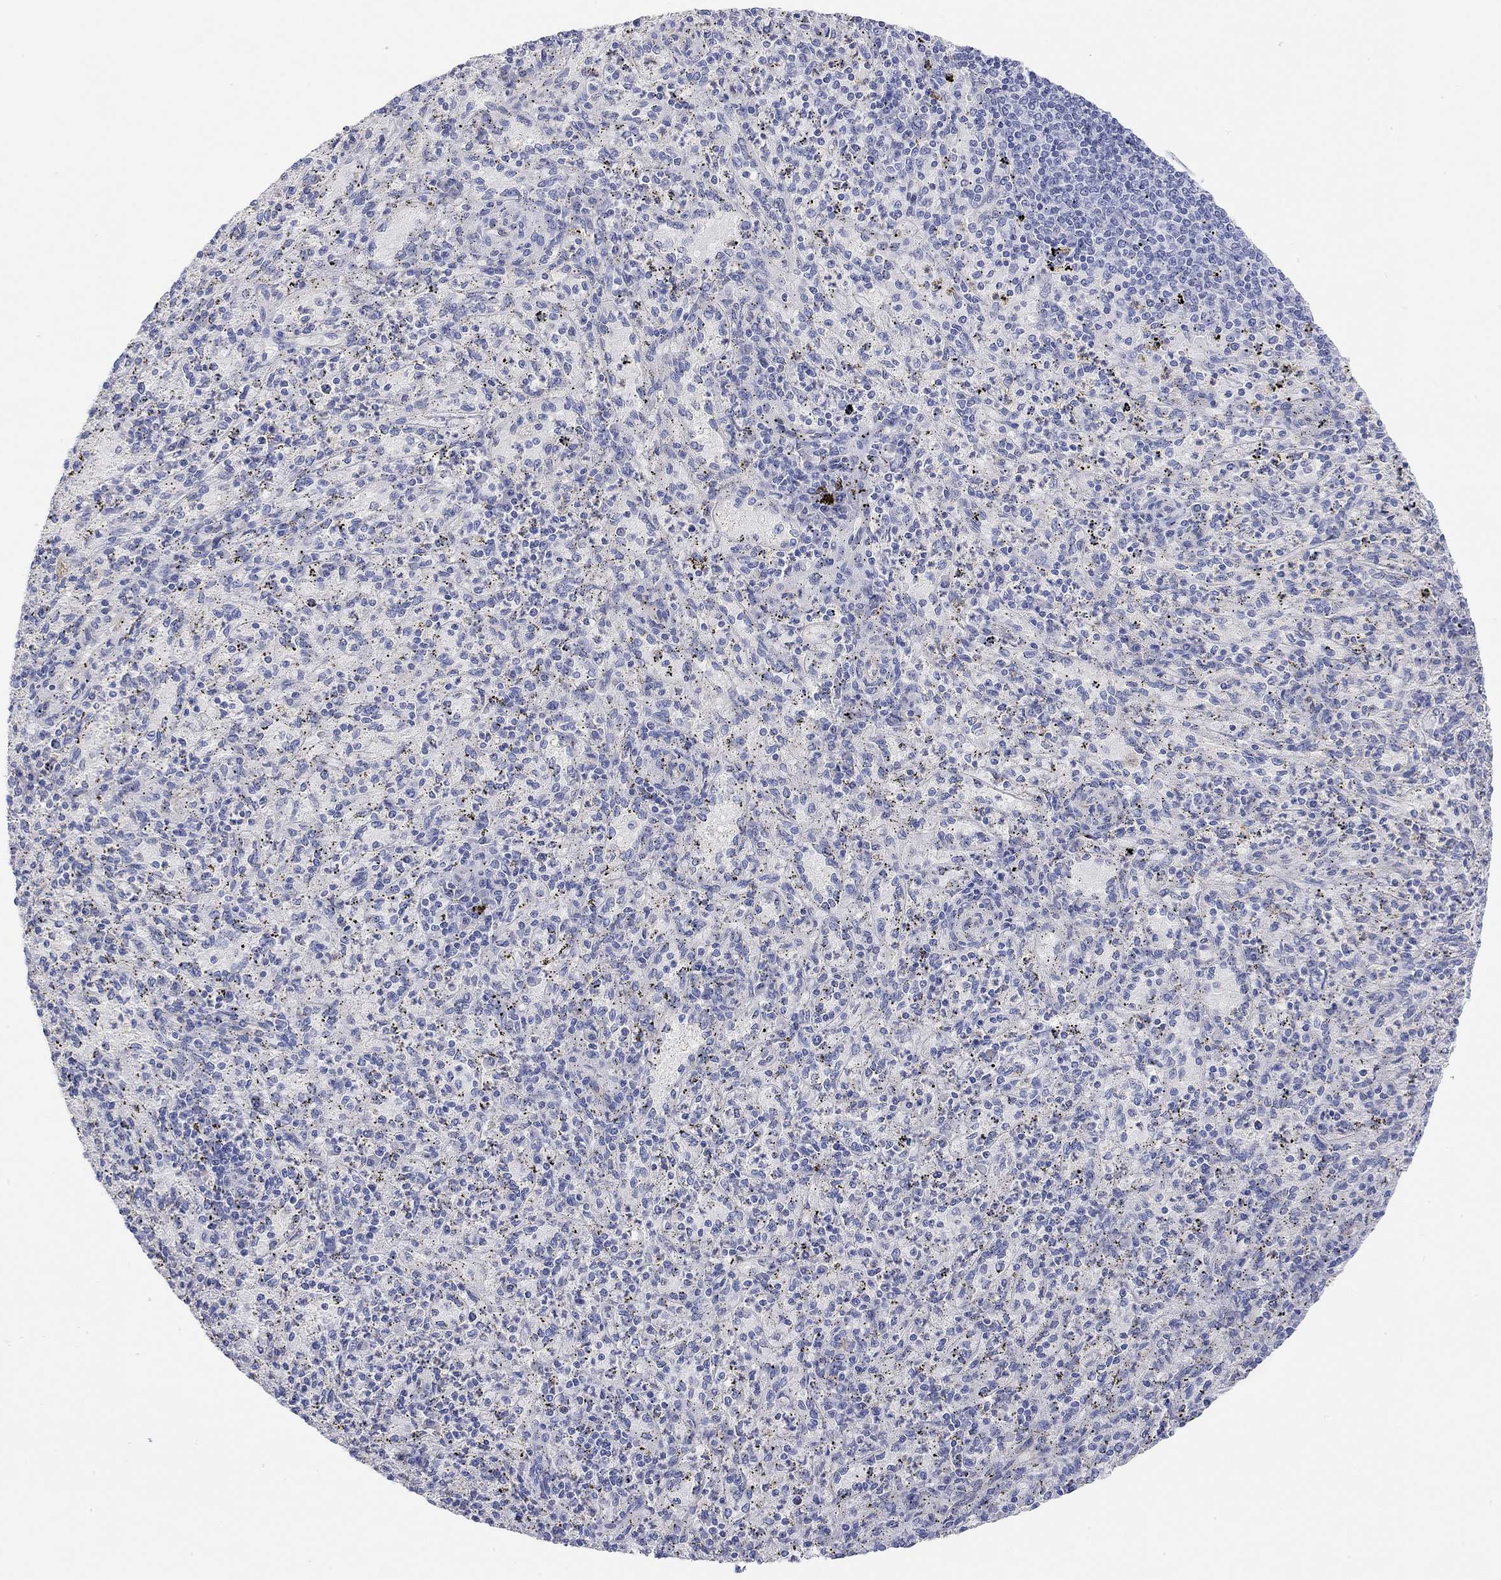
{"staining": {"intensity": "moderate", "quantity": "<25%", "location": "cytoplasmic/membranous"}, "tissue": "spleen", "cell_type": "Cells in red pulp", "image_type": "normal", "snomed": [{"axis": "morphology", "description": "Normal tissue, NOS"}, {"axis": "topography", "description": "Spleen"}], "caption": "Moderate cytoplasmic/membranous expression for a protein is identified in about <25% of cells in red pulp of unremarkable spleen using IHC.", "gene": "RGS1", "patient": {"sex": "male", "age": 60}}